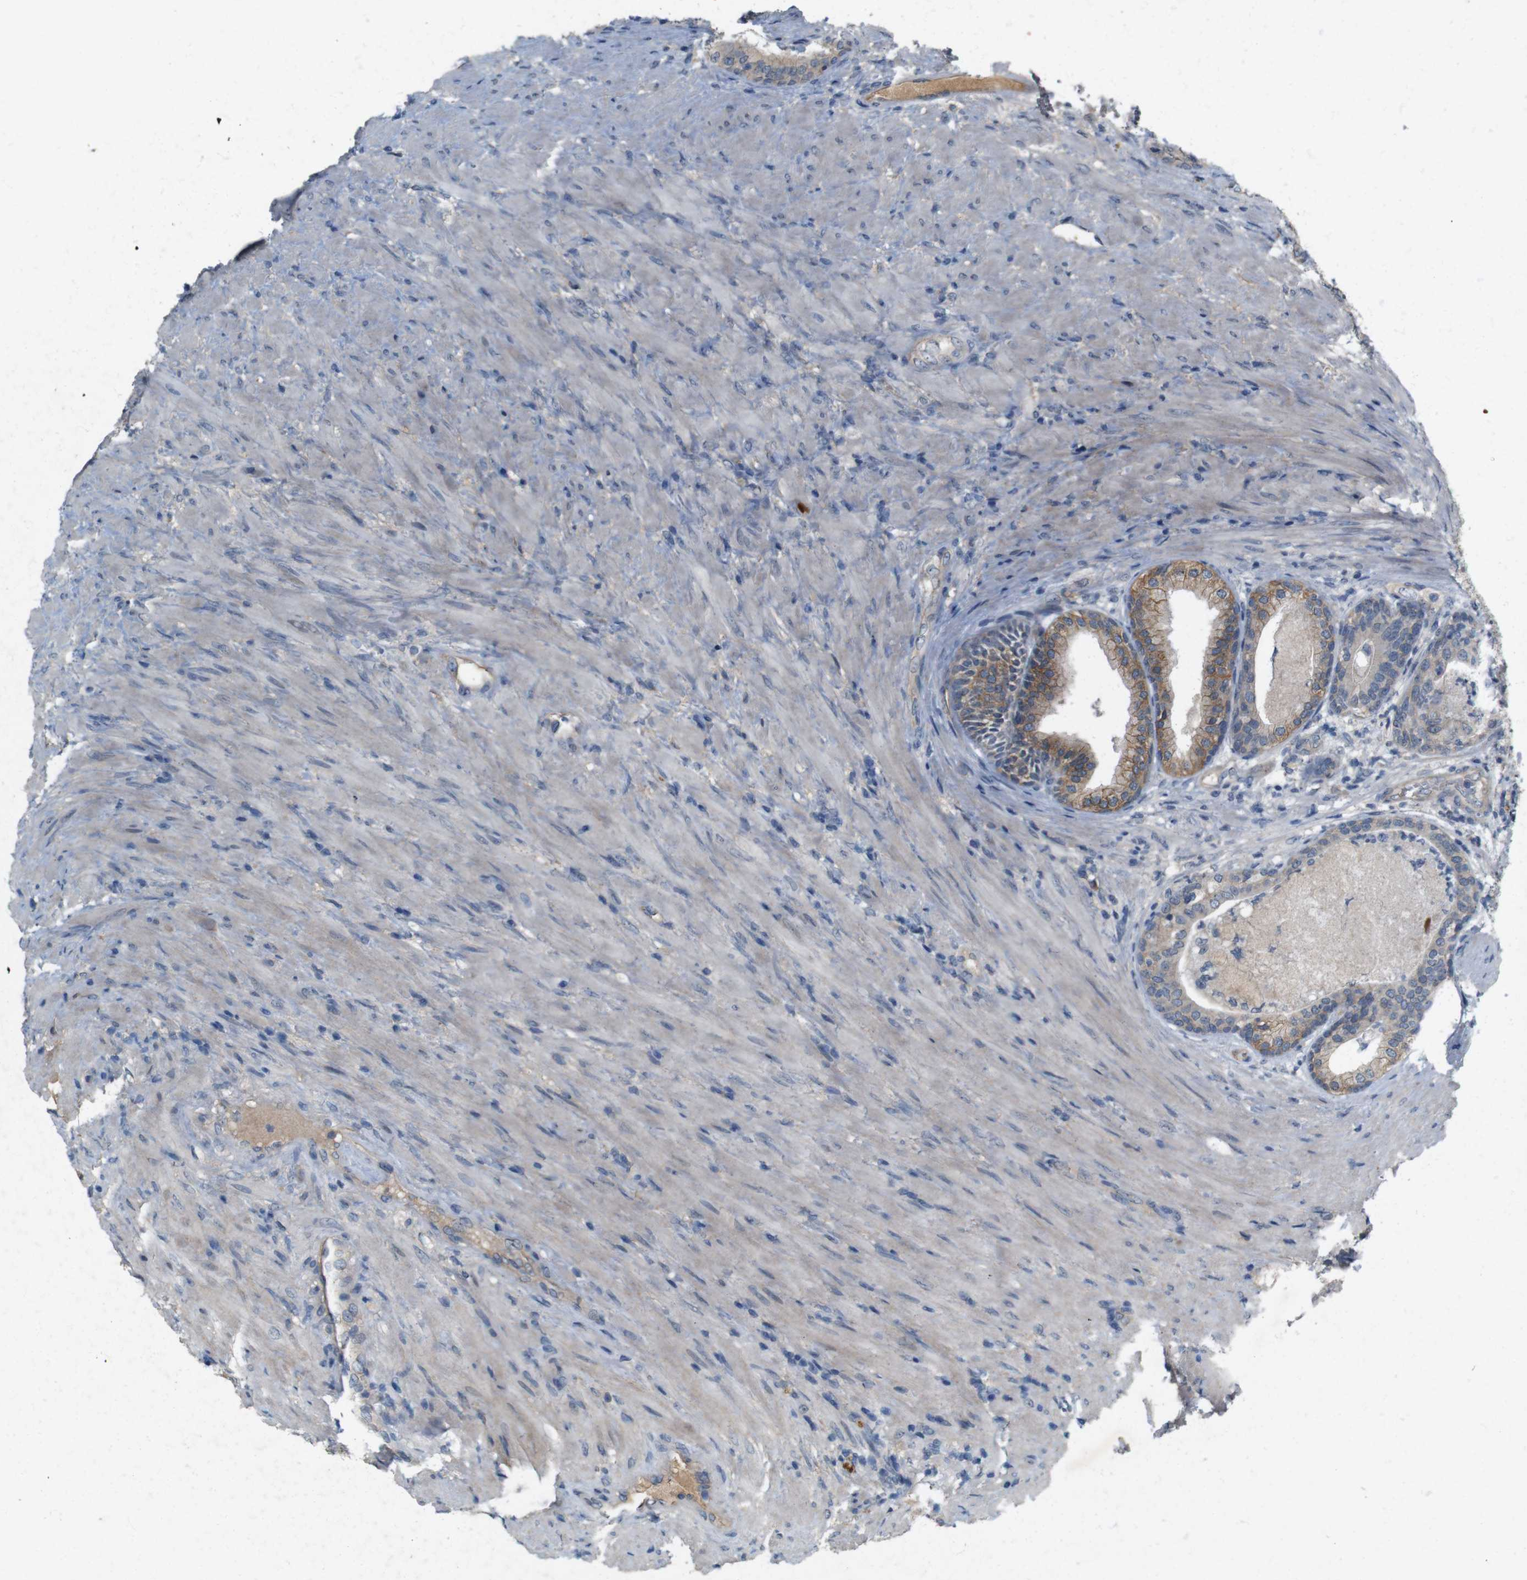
{"staining": {"intensity": "moderate", "quantity": ">75%", "location": "cytoplasmic/membranous"}, "tissue": "prostate", "cell_type": "Glandular cells", "image_type": "normal", "snomed": [{"axis": "morphology", "description": "Normal tissue, NOS"}, {"axis": "topography", "description": "Prostate"}], "caption": "This image displays immunohistochemistry (IHC) staining of benign prostate, with medium moderate cytoplasmic/membranous staining in about >75% of glandular cells.", "gene": "PVR", "patient": {"sex": "male", "age": 76}}